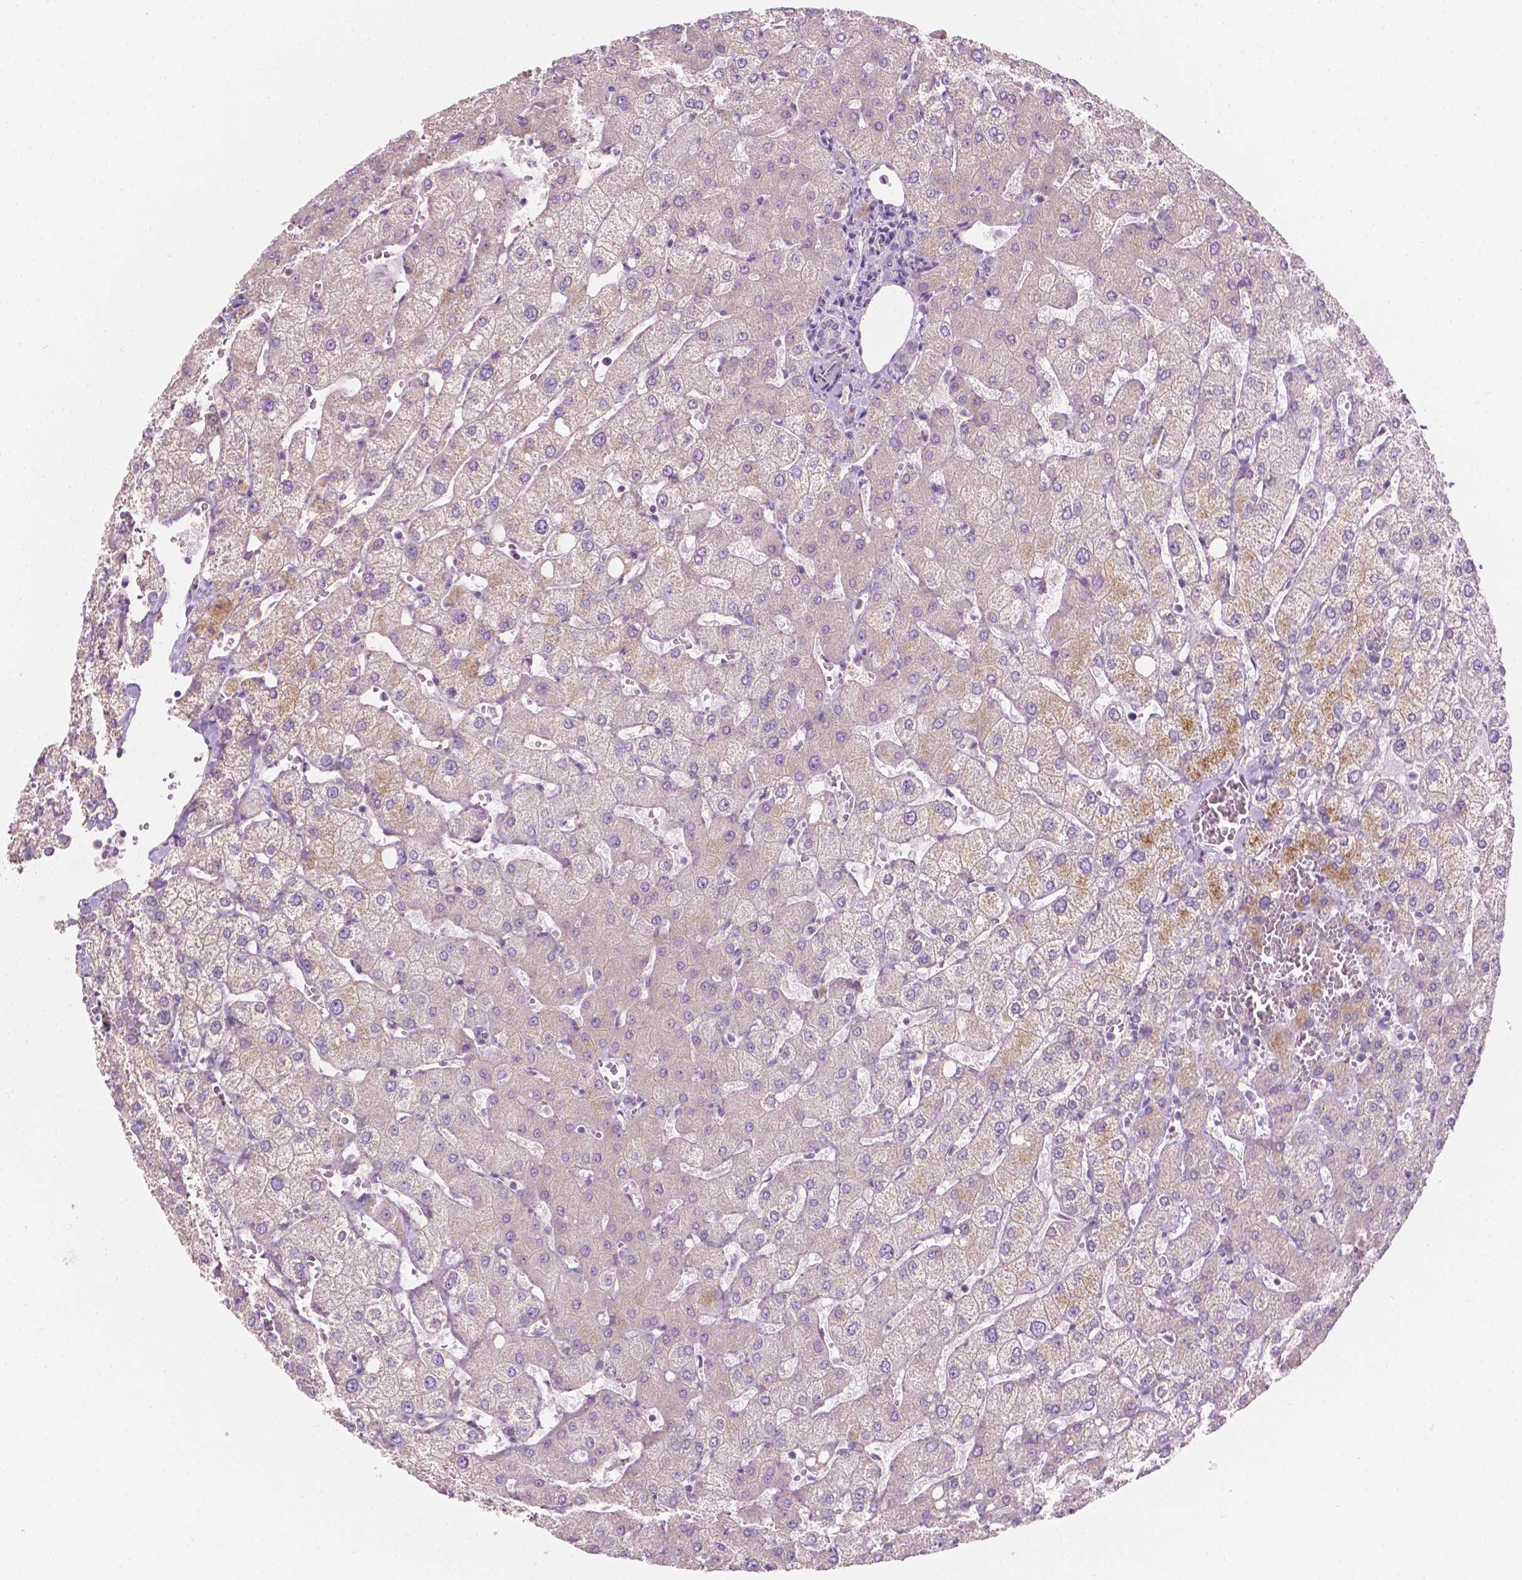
{"staining": {"intensity": "negative", "quantity": "none", "location": "none"}, "tissue": "liver", "cell_type": "Cholangiocytes", "image_type": "normal", "snomed": [{"axis": "morphology", "description": "Normal tissue, NOS"}, {"axis": "topography", "description": "Liver"}], "caption": "This is a photomicrograph of immunohistochemistry staining of normal liver, which shows no positivity in cholangiocytes. Nuclei are stained in blue.", "gene": "NOS1AP", "patient": {"sex": "female", "age": 54}}